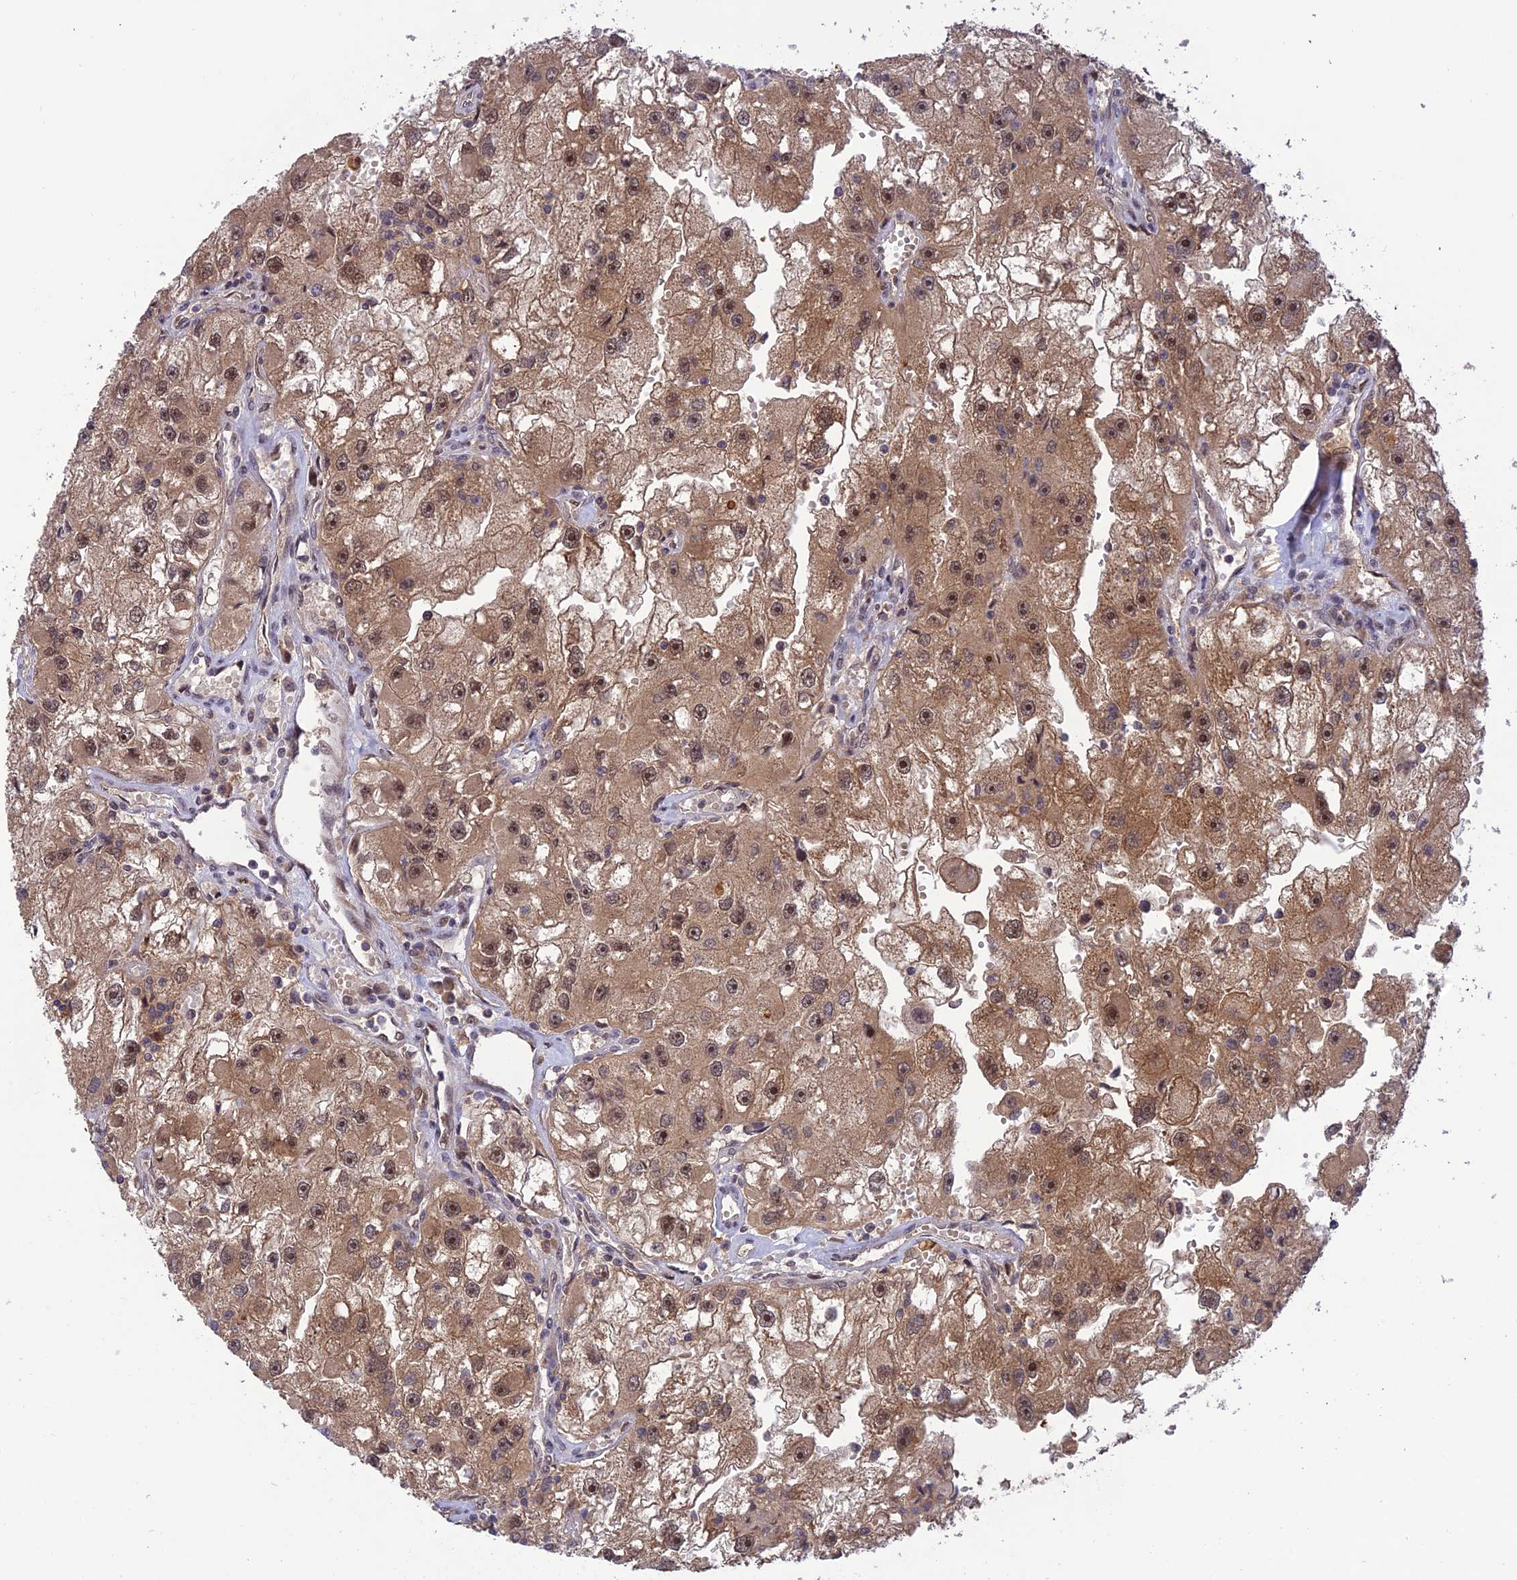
{"staining": {"intensity": "moderate", "quantity": ">75%", "location": "cytoplasmic/membranous,nuclear"}, "tissue": "renal cancer", "cell_type": "Tumor cells", "image_type": "cancer", "snomed": [{"axis": "morphology", "description": "Adenocarcinoma, NOS"}, {"axis": "topography", "description": "Kidney"}], "caption": "Renal cancer tissue demonstrates moderate cytoplasmic/membranous and nuclear expression in approximately >75% of tumor cells, visualized by immunohistochemistry.", "gene": "REV1", "patient": {"sex": "male", "age": 63}}